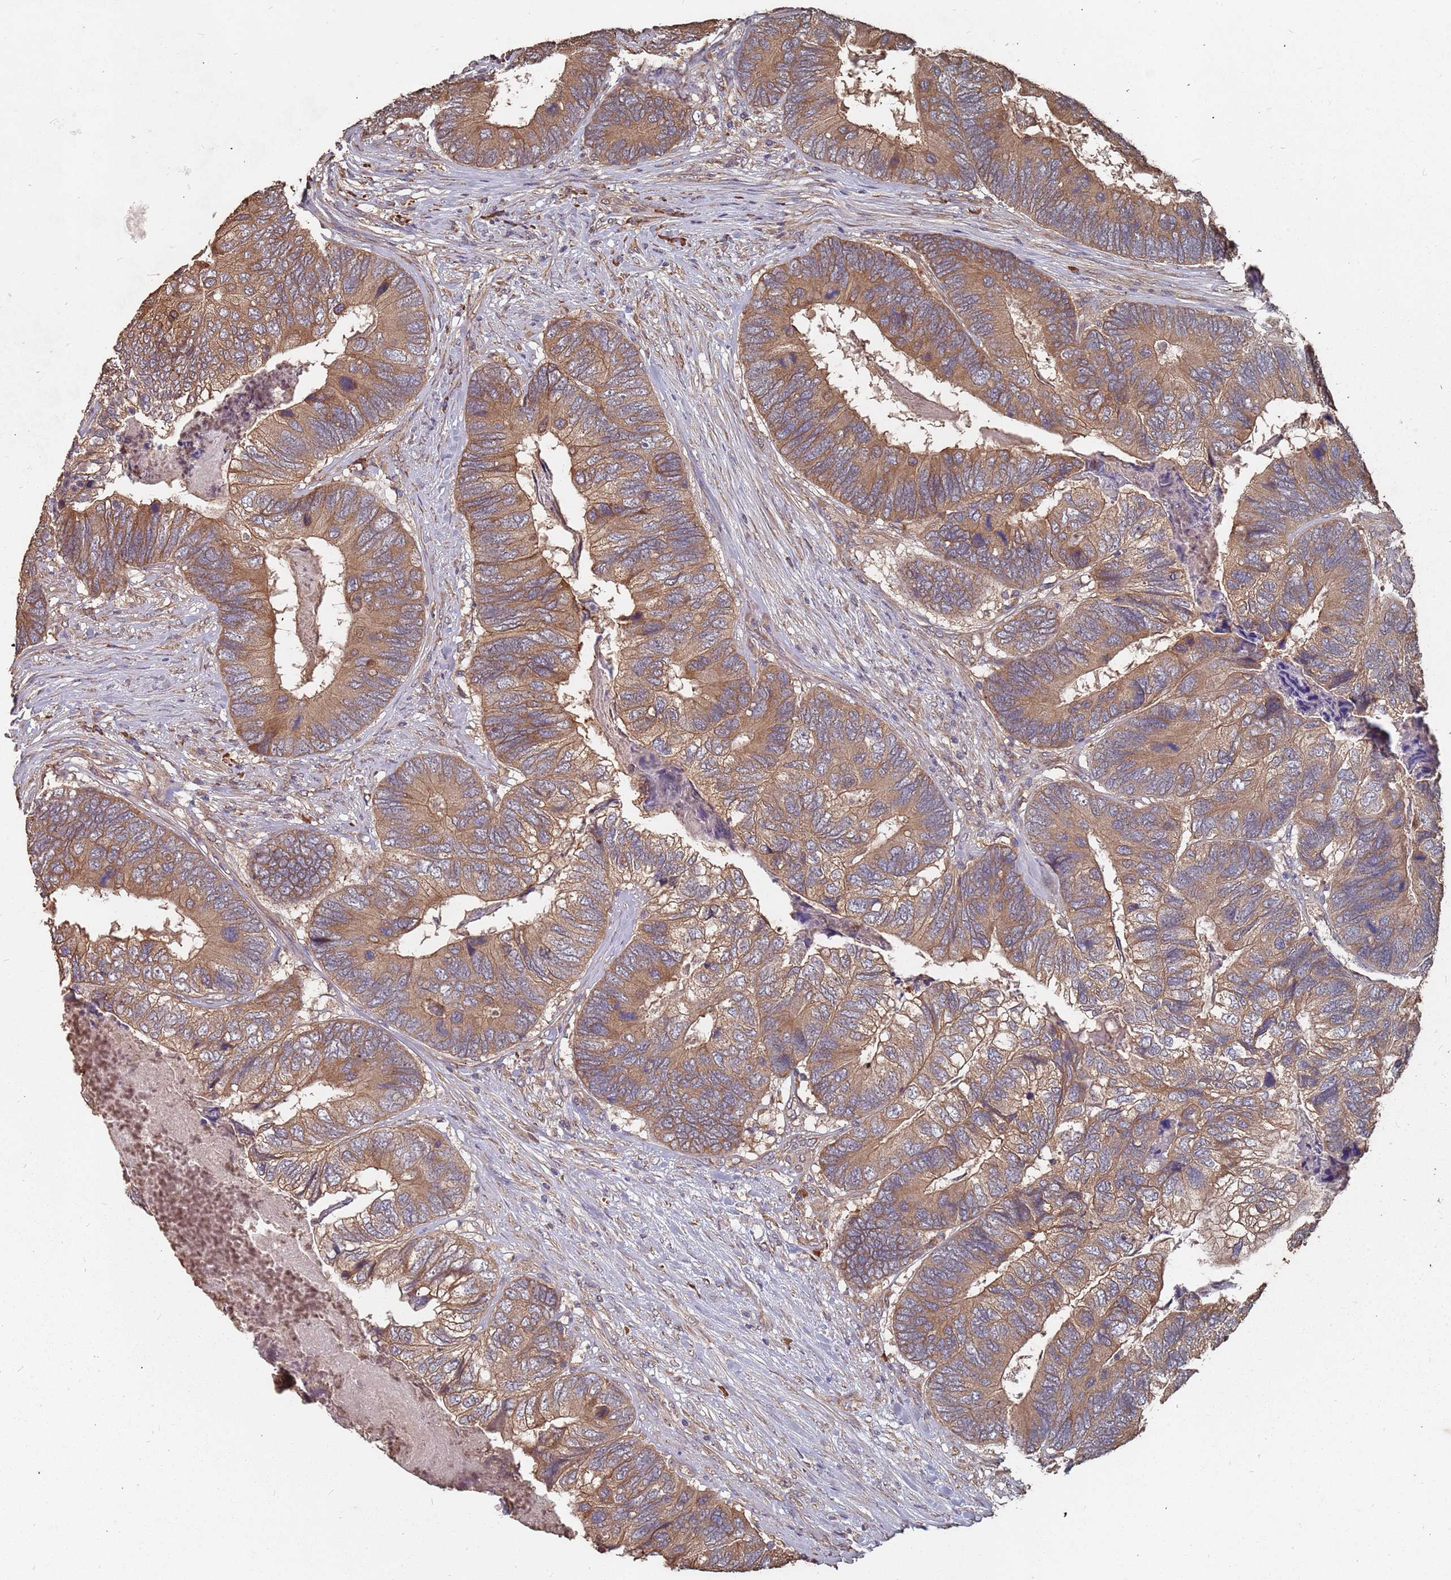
{"staining": {"intensity": "moderate", "quantity": ">75%", "location": "cytoplasmic/membranous"}, "tissue": "colorectal cancer", "cell_type": "Tumor cells", "image_type": "cancer", "snomed": [{"axis": "morphology", "description": "Adenocarcinoma, NOS"}, {"axis": "topography", "description": "Colon"}], "caption": "Protein staining of adenocarcinoma (colorectal) tissue displays moderate cytoplasmic/membranous staining in approximately >75% of tumor cells.", "gene": "ATG5", "patient": {"sex": "female", "age": 67}}